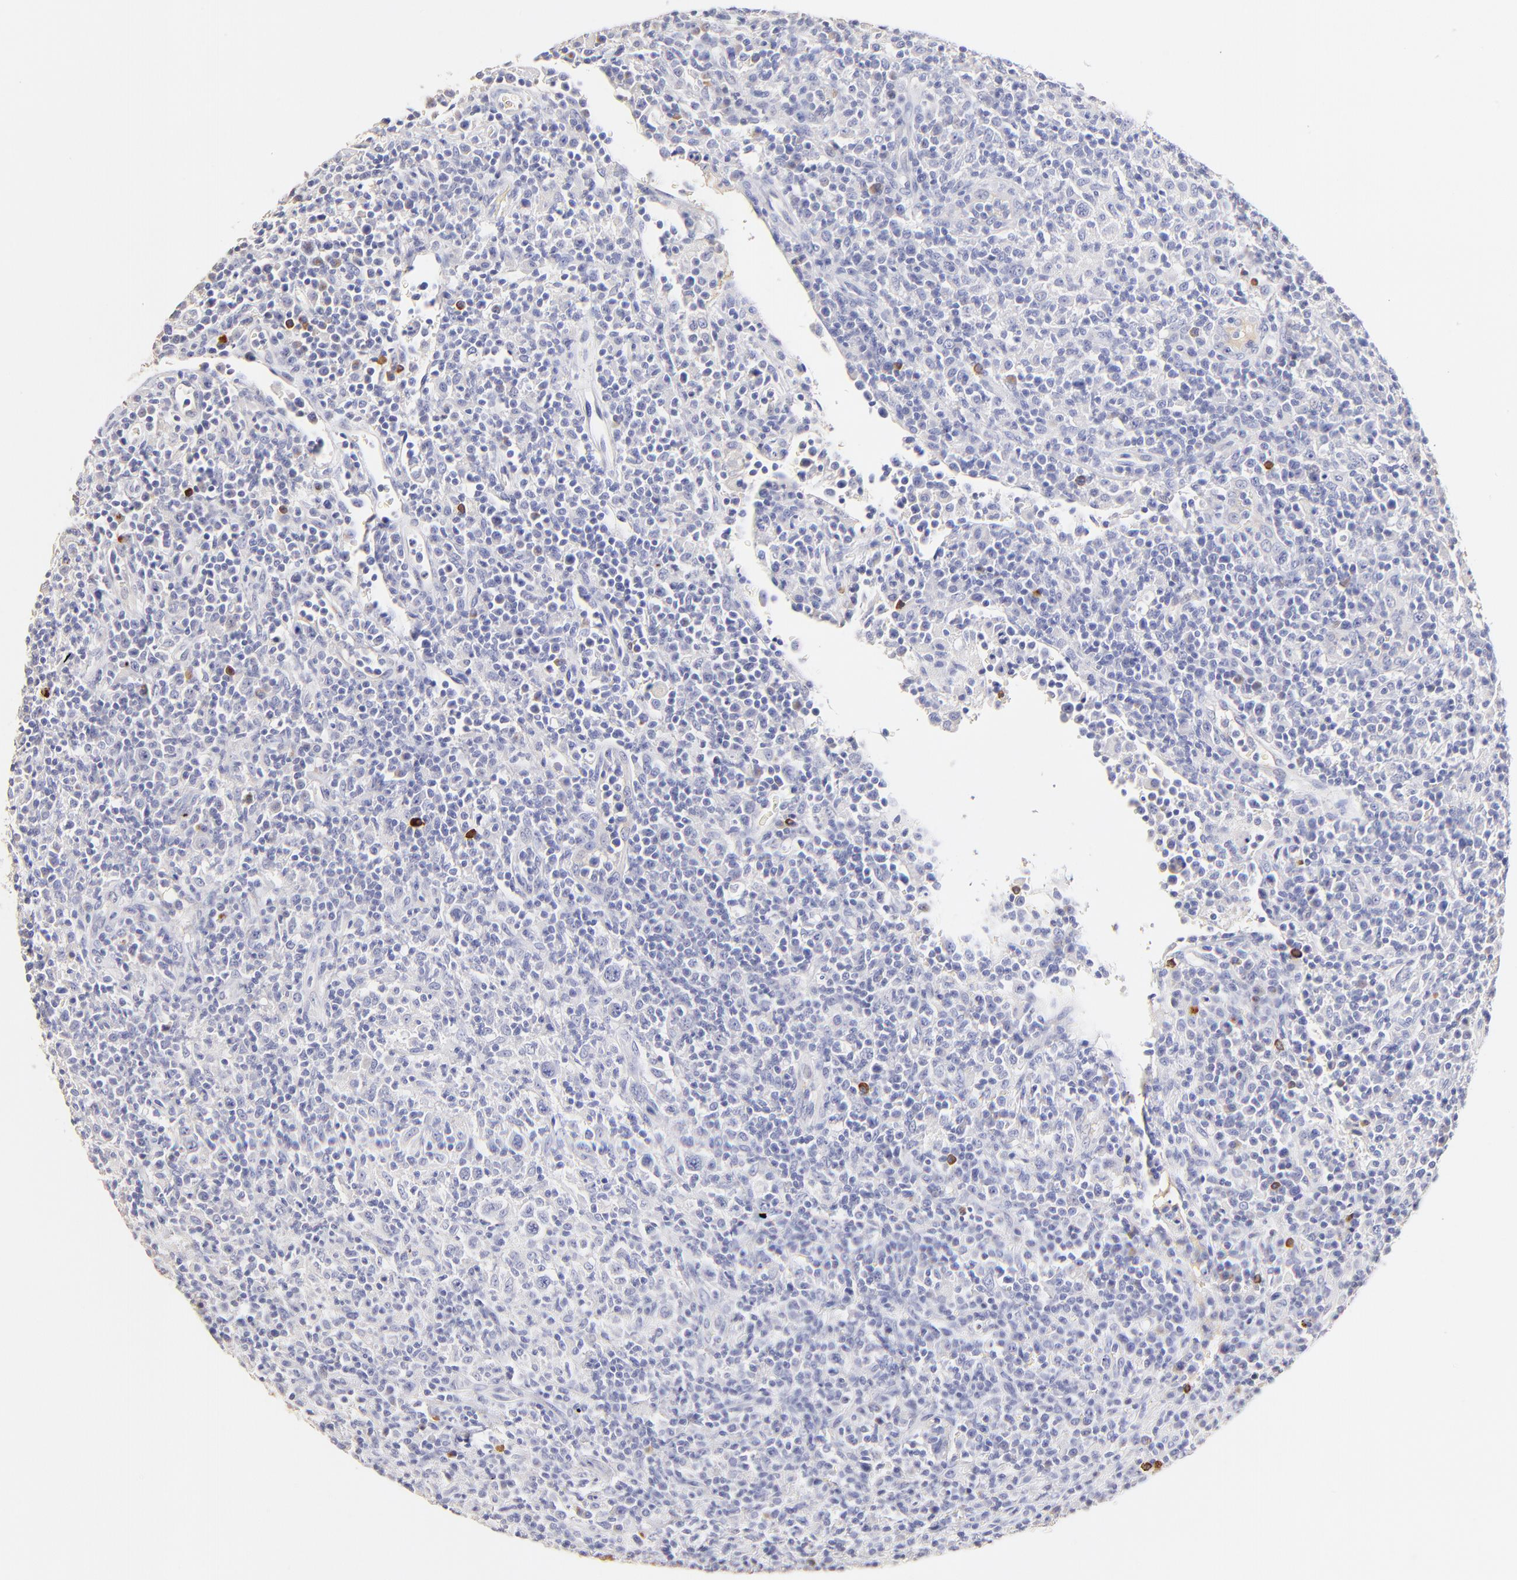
{"staining": {"intensity": "negative", "quantity": "none", "location": "none"}, "tissue": "lymphoma", "cell_type": "Tumor cells", "image_type": "cancer", "snomed": [{"axis": "morphology", "description": "Hodgkin's disease, NOS"}, {"axis": "topography", "description": "Lymph node"}], "caption": "Image shows no protein expression in tumor cells of lymphoma tissue.", "gene": "ASB9", "patient": {"sex": "male", "age": 65}}